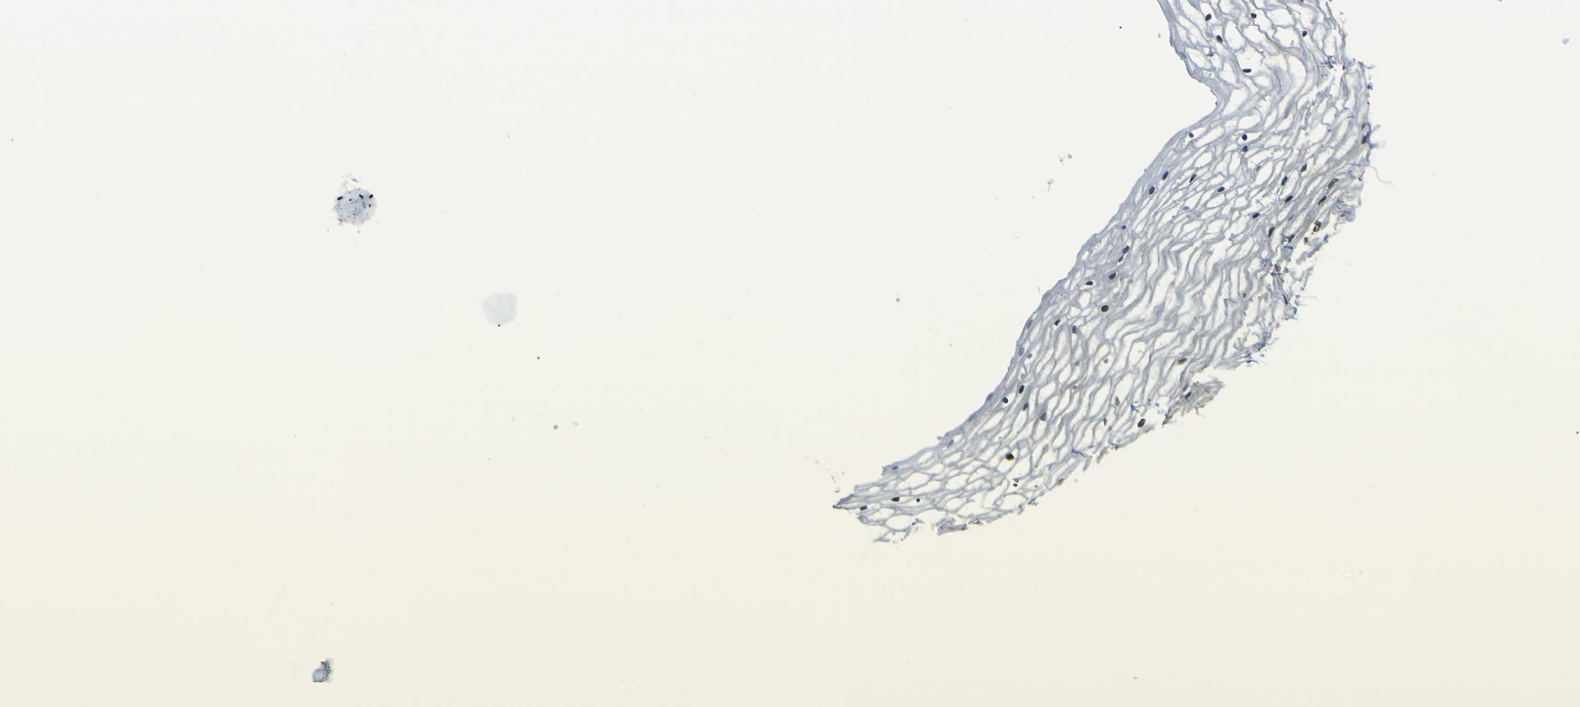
{"staining": {"intensity": "strong", "quantity": "25%-75%", "location": "cytoplasmic/membranous,nuclear"}, "tissue": "vagina", "cell_type": "Squamous epithelial cells", "image_type": "normal", "snomed": [{"axis": "morphology", "description": "Normal tissue, NOS"}, {"axis": "topography", "description": "Vagina"}], "caption": "A high-resolution histopathology image shows immunohistochemistry staining of benign vagina, which displays strong cytoplasmic/membranous,nuclear expression in about 25%-75% of squamous epithelial cells.", "gene": "ACBD5", "patient": {"sex": "female", "age": 34}}